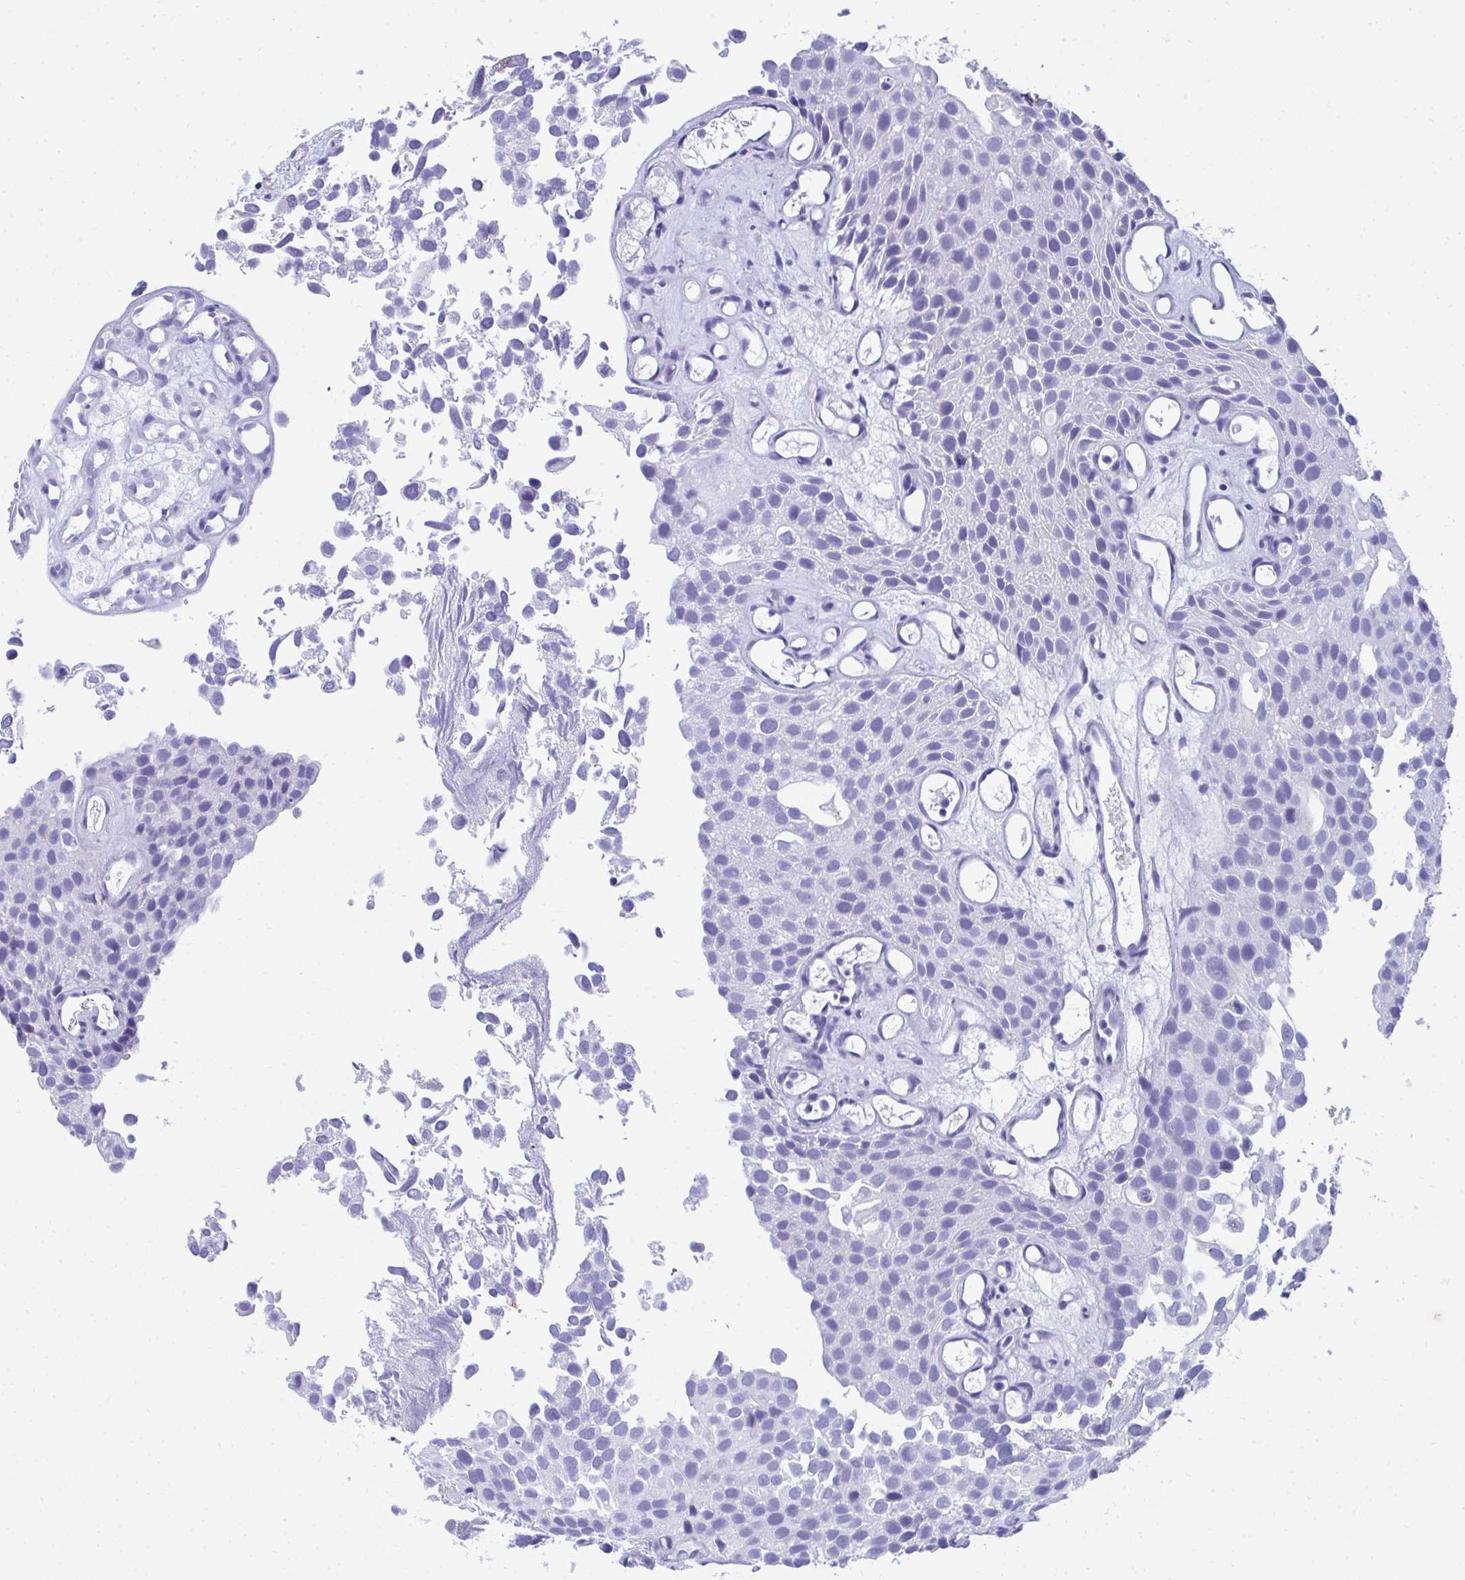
{"staining": {"intensity": "negative", "quantity": "none", "location": "none"}, "tissue": "urothelial cancer", "cell_type": "Tumor cells", "image_type": "cancer", "snomed": [{"axis": "morphology", "description": "Urothelial carcinoma, Low grade"}, {"axis": "topography", "description": "Urinary bladder"}], "caption": "Histopathology image shows no protein expression in tumor cells of urothelial cancer tissue.", "gene": "SEC14L3", "patient": {"sex": "male", "age": 88}}